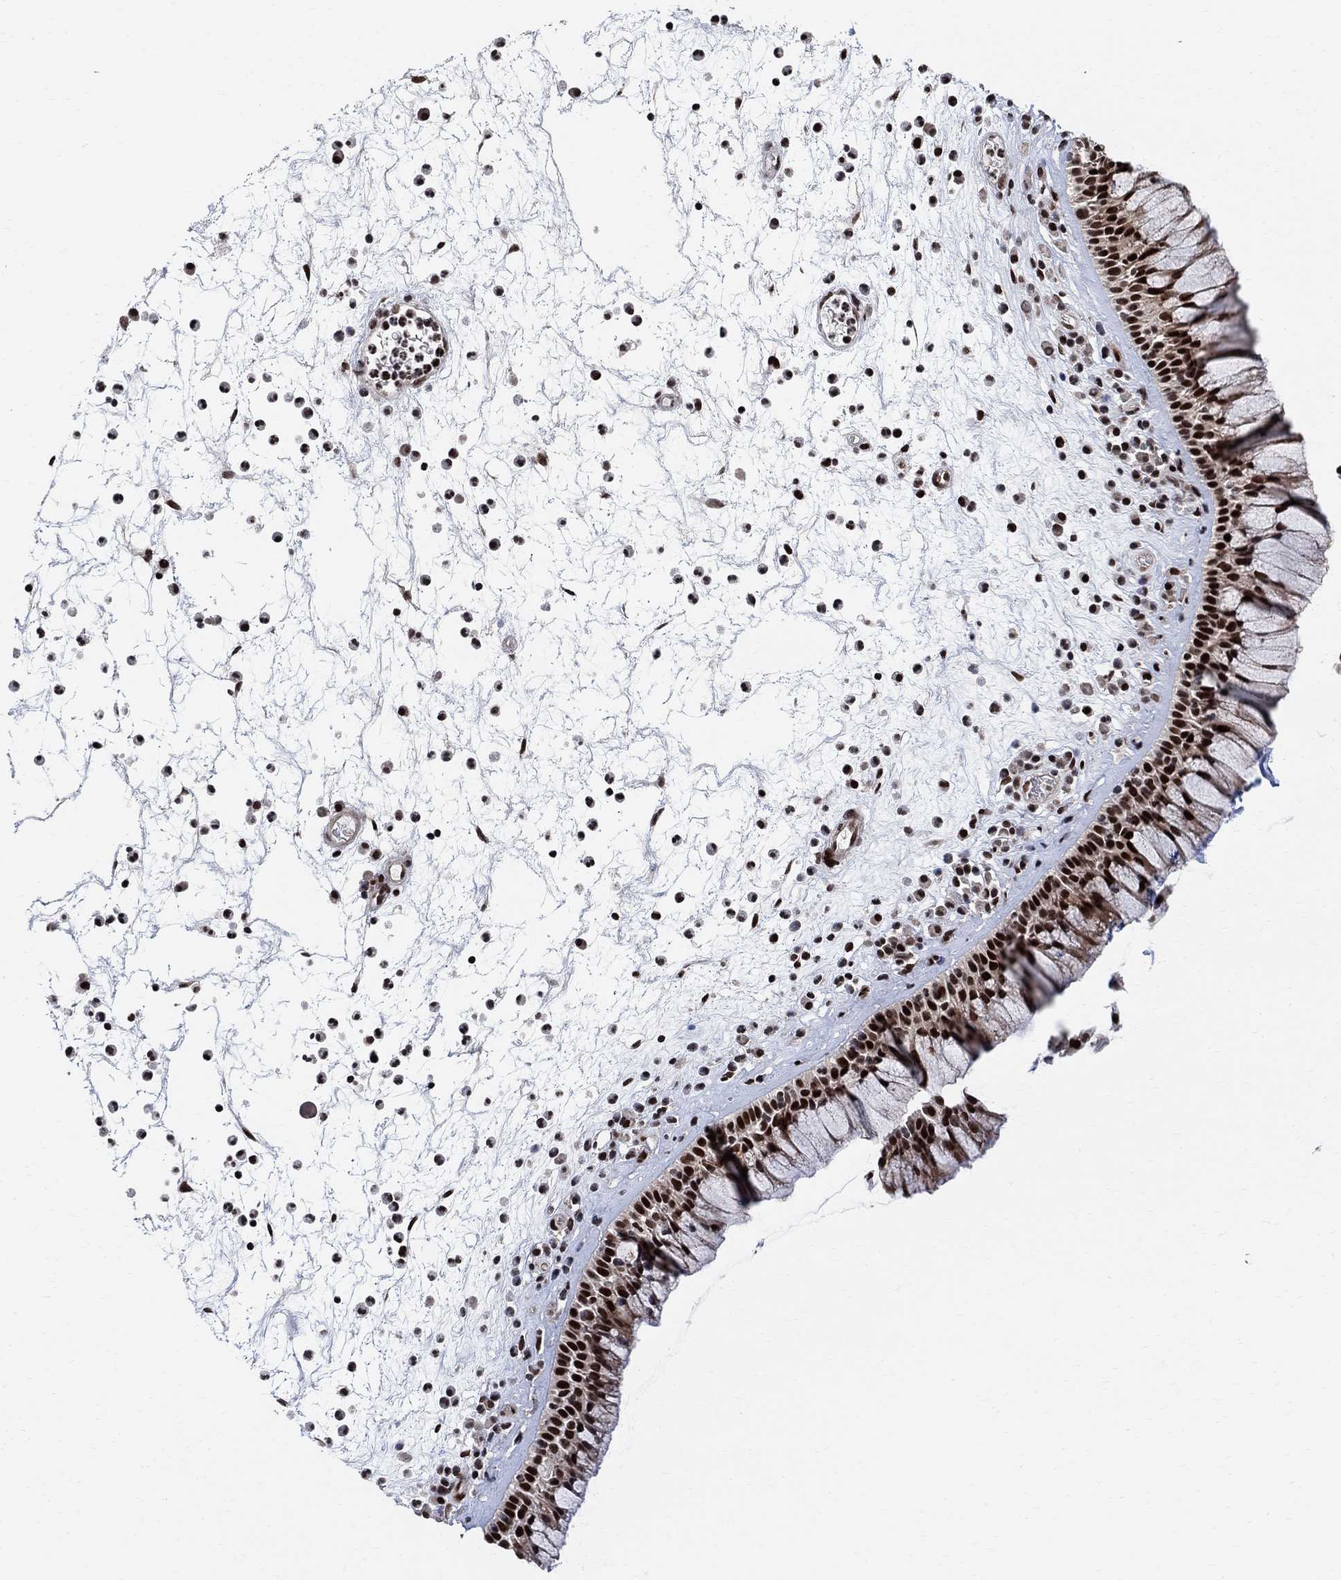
{"staining": {"intensity": "strong", "quantity": ">75%", "location": "nuclear"}, "tissue": "nasopharynx", "cell_type": "Respiratory epithelial cells", "image_type": "normal", "snomed": [{"axis": "morphology", "description": "Normal tissue, NOS"}, {"axis": "topography", "description": "Nasopharynx"}], "caption": "A high amount of strong nuclear staining is identified in about >75% of respiratory epithelial cells in unremarkable nasopharynx. The protein of interest is shown in brown color, while the nuclei are stained blue.", "gene": "E4F1", "patient": {"sex": "male", "age": 77}}